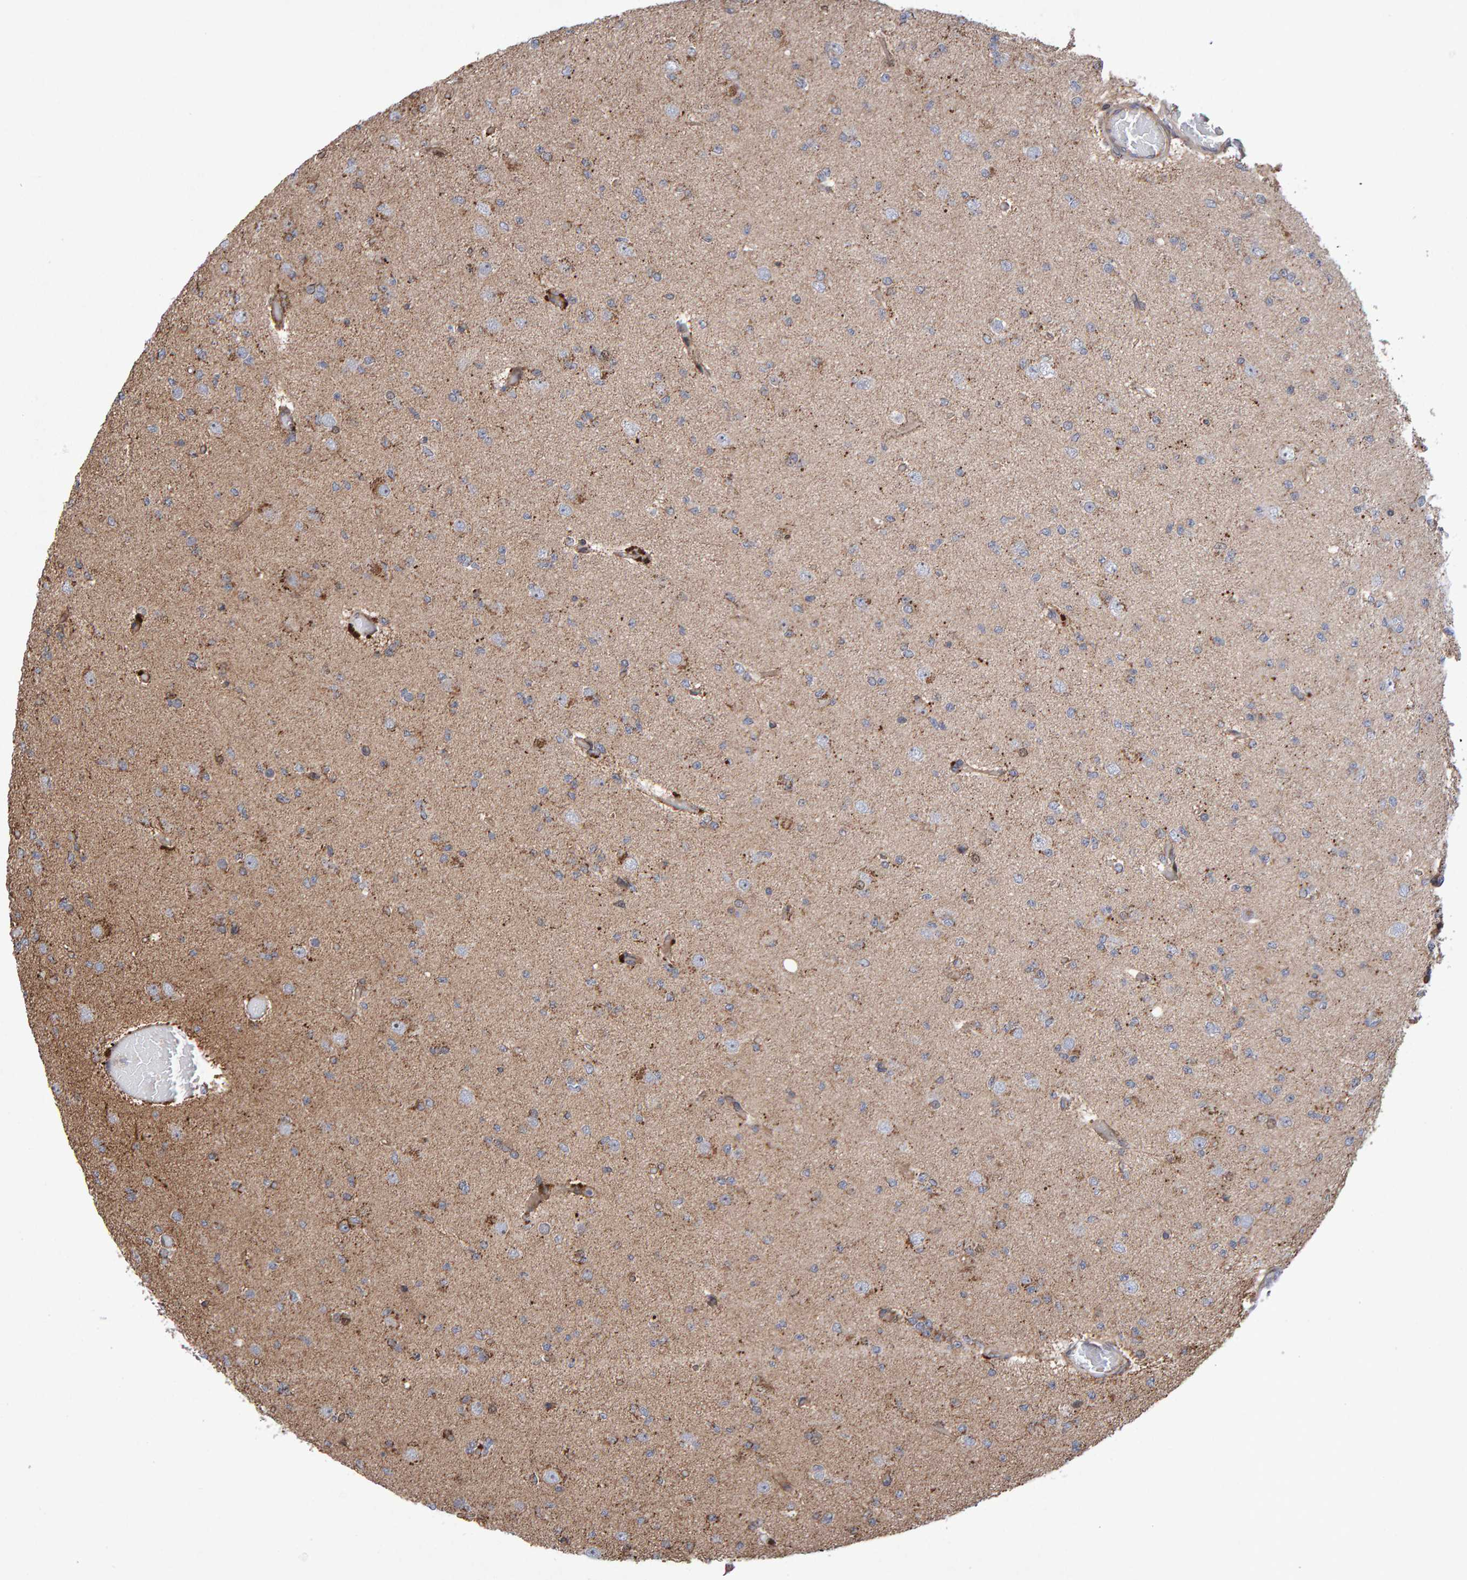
{"staining": {"intensity": "weak", "quantity": ">75%", "location": "cytoplasmic/membranous"}, "tissue": "glioma", "cell_type": "Tumor cells", "image_type": "cancer", "snomed": [{"axis": "morphology", "description": "Glioma, malignant, Low grade"}, {"axis": "topography", "description": "Brain"}], "caption": "Immunohistochemistry (IHC) of malignant glioma (low-grade) exhibits low levels of weak cytoplasmic/membranous positivity in approximately >75% of tumor cells.", "gene": "PECR", "patient": {"sex": "female", "age": 22}}